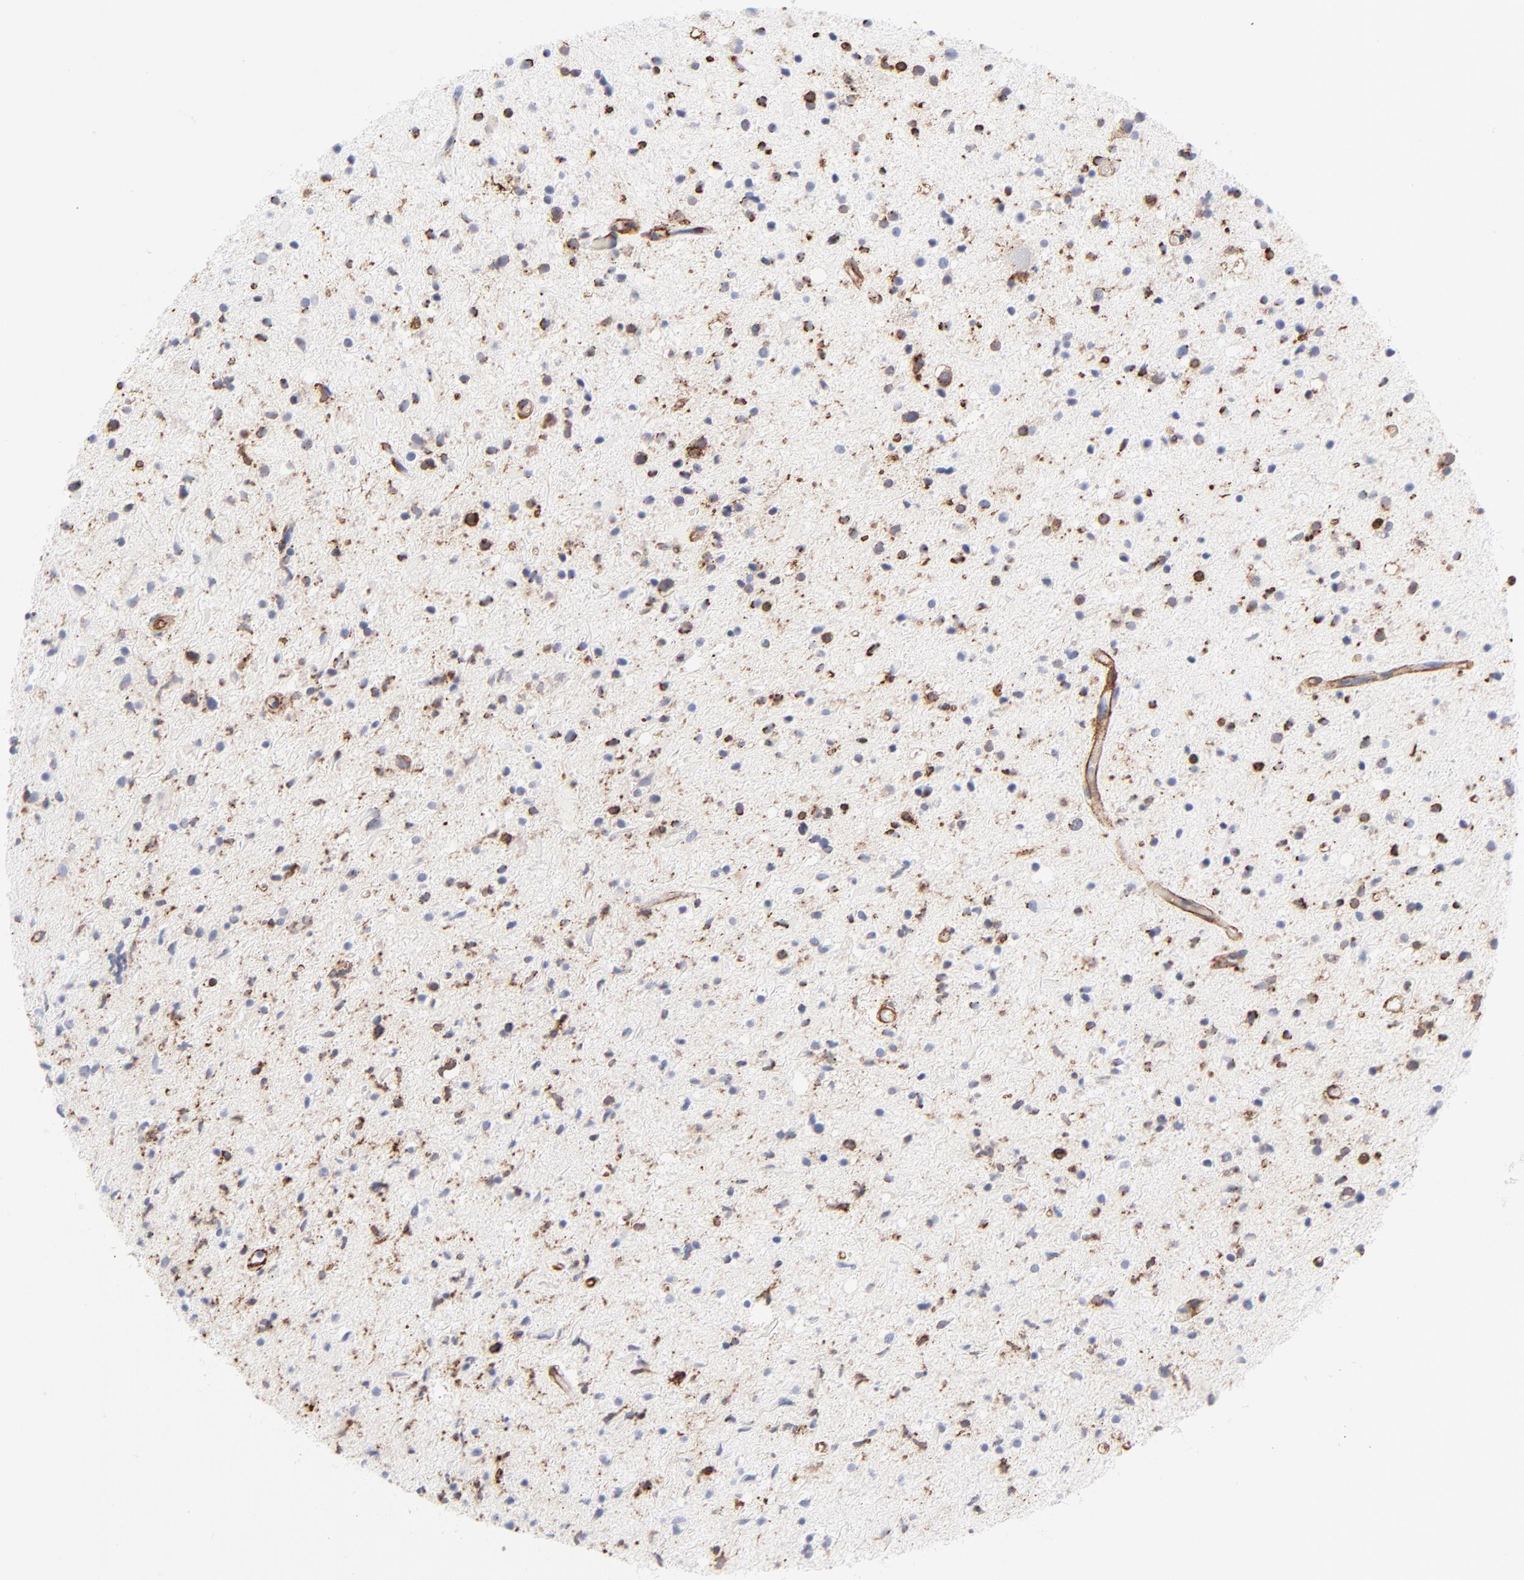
{"staining": {"intensity": "moderate", "quantity": "<25%", "location": "cytoplasmic/membranous,nuclear"}, "tissue": "glioma", "cell_type": "Tumor cells", "image_type": "cancer", "snomed": [{"axis": "morphology", "description": "Glioma, malignant, High grade"}, {"axis": "topography", "description": "Brain"}], "caption": "A brown stain shows moderate cytoplasmic/membranous and nuclear staining of a protein in human glioma tumor cells.", "gene": "PDGFRB", "patient": {"sex": "male", "age": 33}}